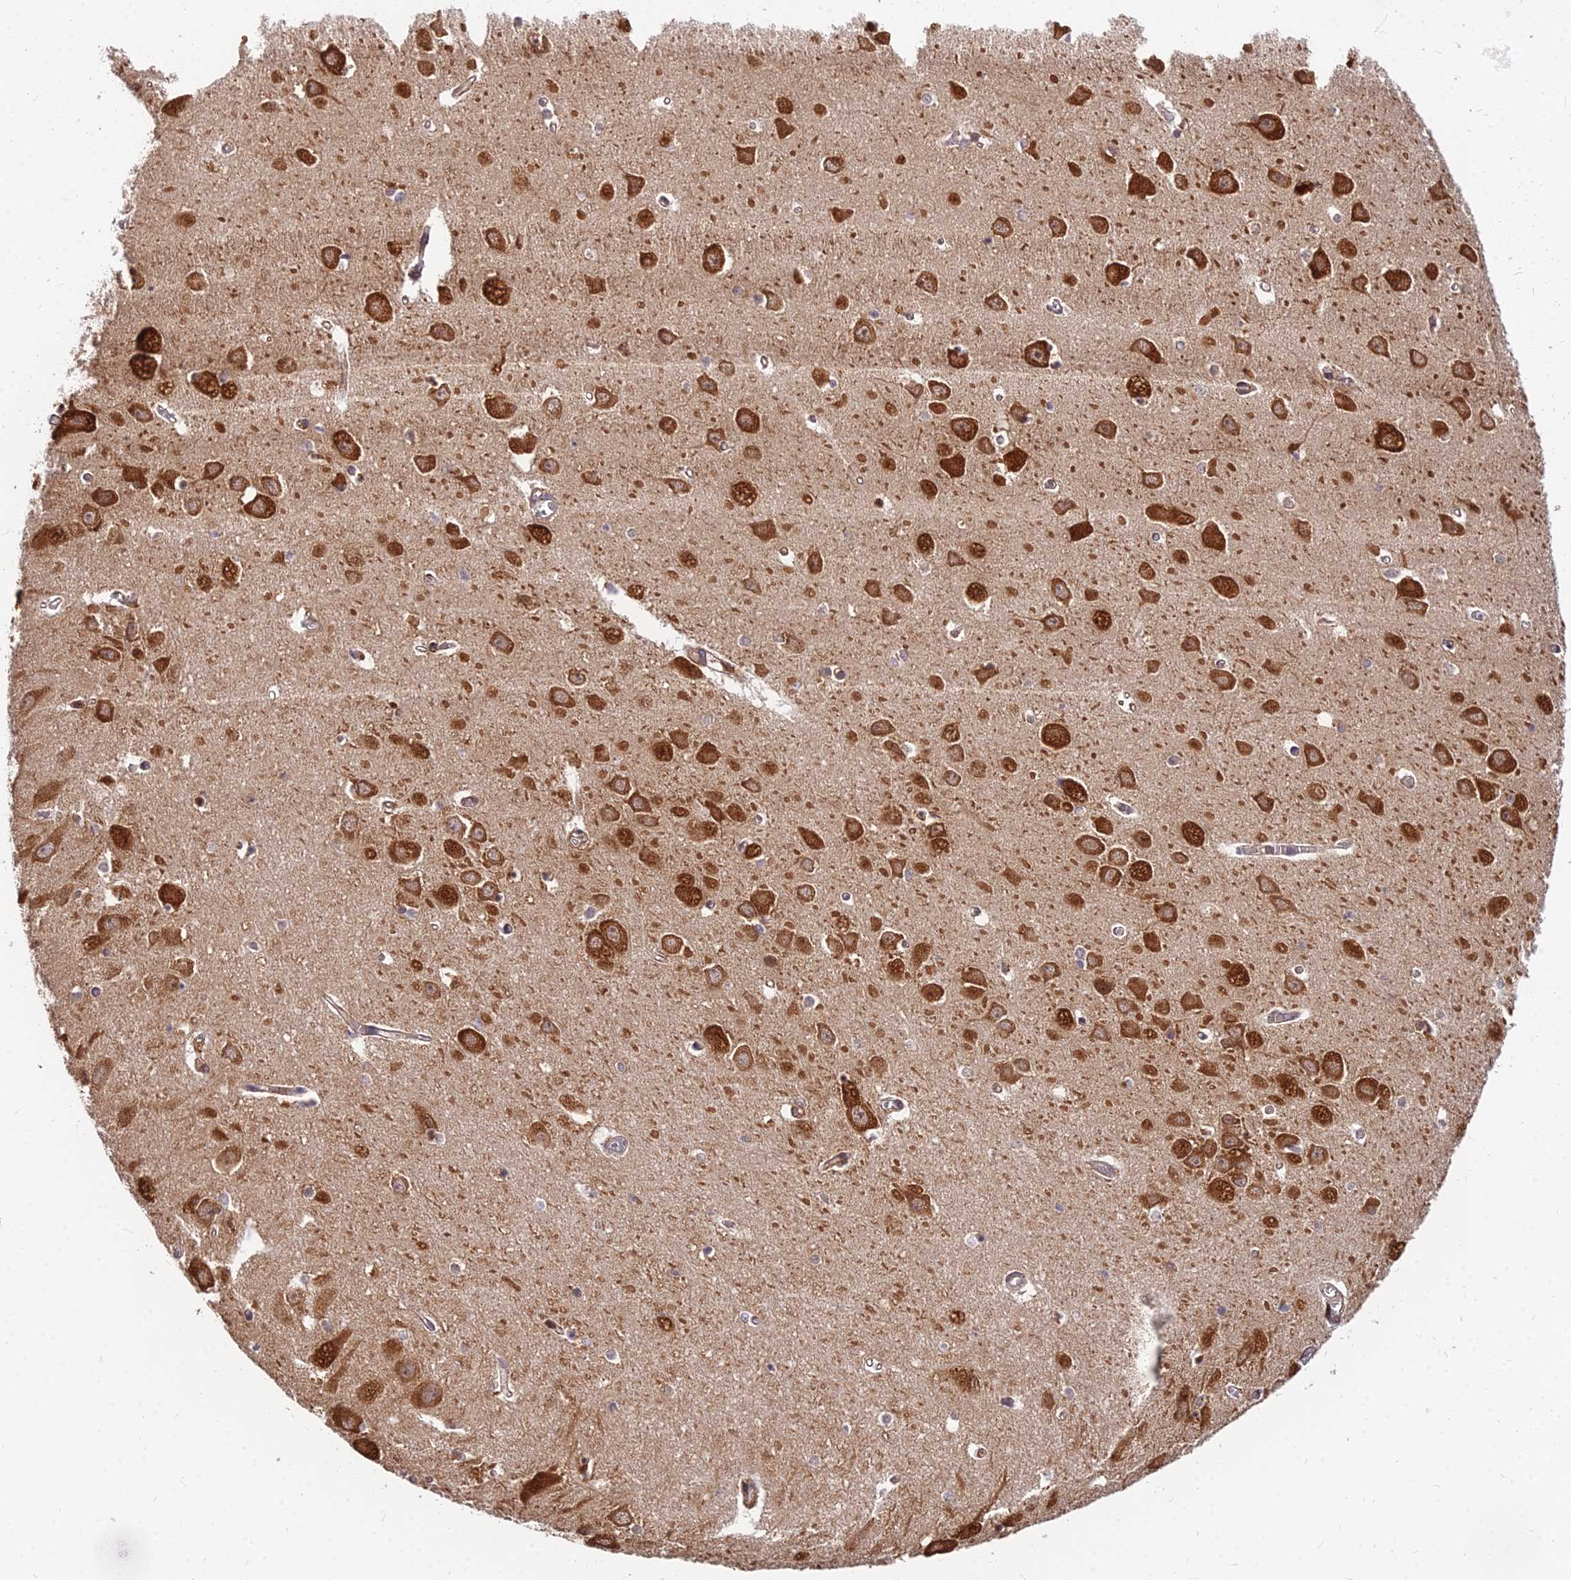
{"staining": {"intensity": "moderate", "quantity": "<25%", "location": "cytoplasmic/membranous"}, "tissue": "hippocampus", "cell_type": "Glial cells", "image_type": "normal", "snomed": [{"axis": "morphology", "description": "Normal tissue, NOS"}, {"axis": "topography", "description": "Hippocampus"}], "caption": "High-magnification brightfield microscopy of normal hippocampus stained with DAB (3,3'-diaminobenzidine) (brown) and counterstained with hematoxylin (blue). glial cells exhibit moderate cytoplasmic/membranous expression is identified in about<25% of cells.", "gene": "CCT6A", "patient": {"sex": "female", "age": 64}}